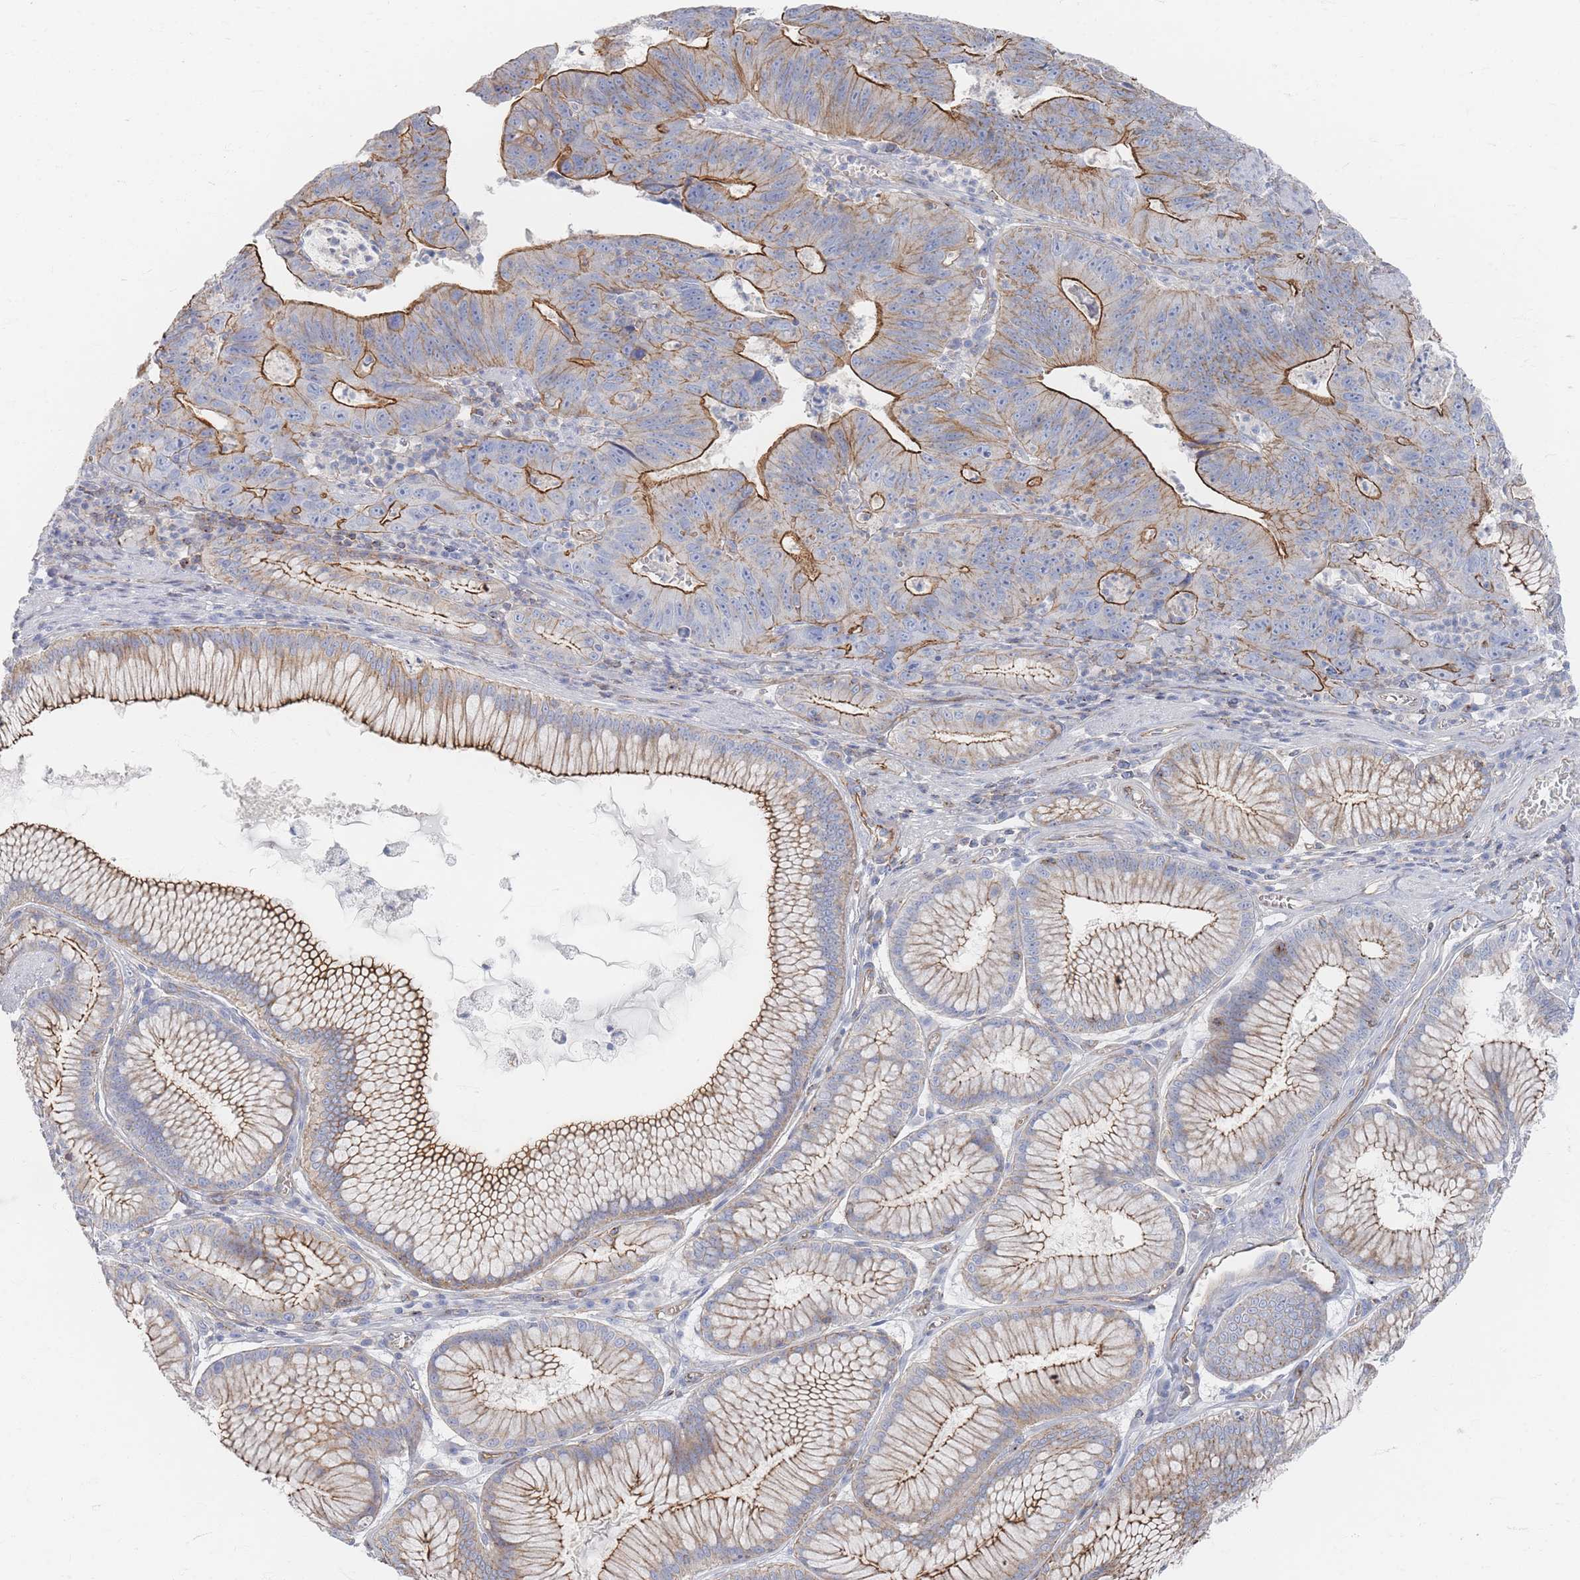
{"staining": {"intensity": "strong", "quantity": "25%-75%", "location": "cytoplasmic/membranous"}, "tissue": "stomach cancer", "cell_type": "Tumor cells", "image_type": "cancer", "snomed": [{"axis": "morphology", "description": "Adenocarcinoma, NOS"}, {"axis": "topography", "description": "Stomach"}], "caption": "Protein staining of stomach adenocarcinoma tissue displays strong cytoplasmic/membranous positivity in about 25%-75% of tumor cells.", "gene": "GNB1", "patient": {"sex": "male", "age": 59}}